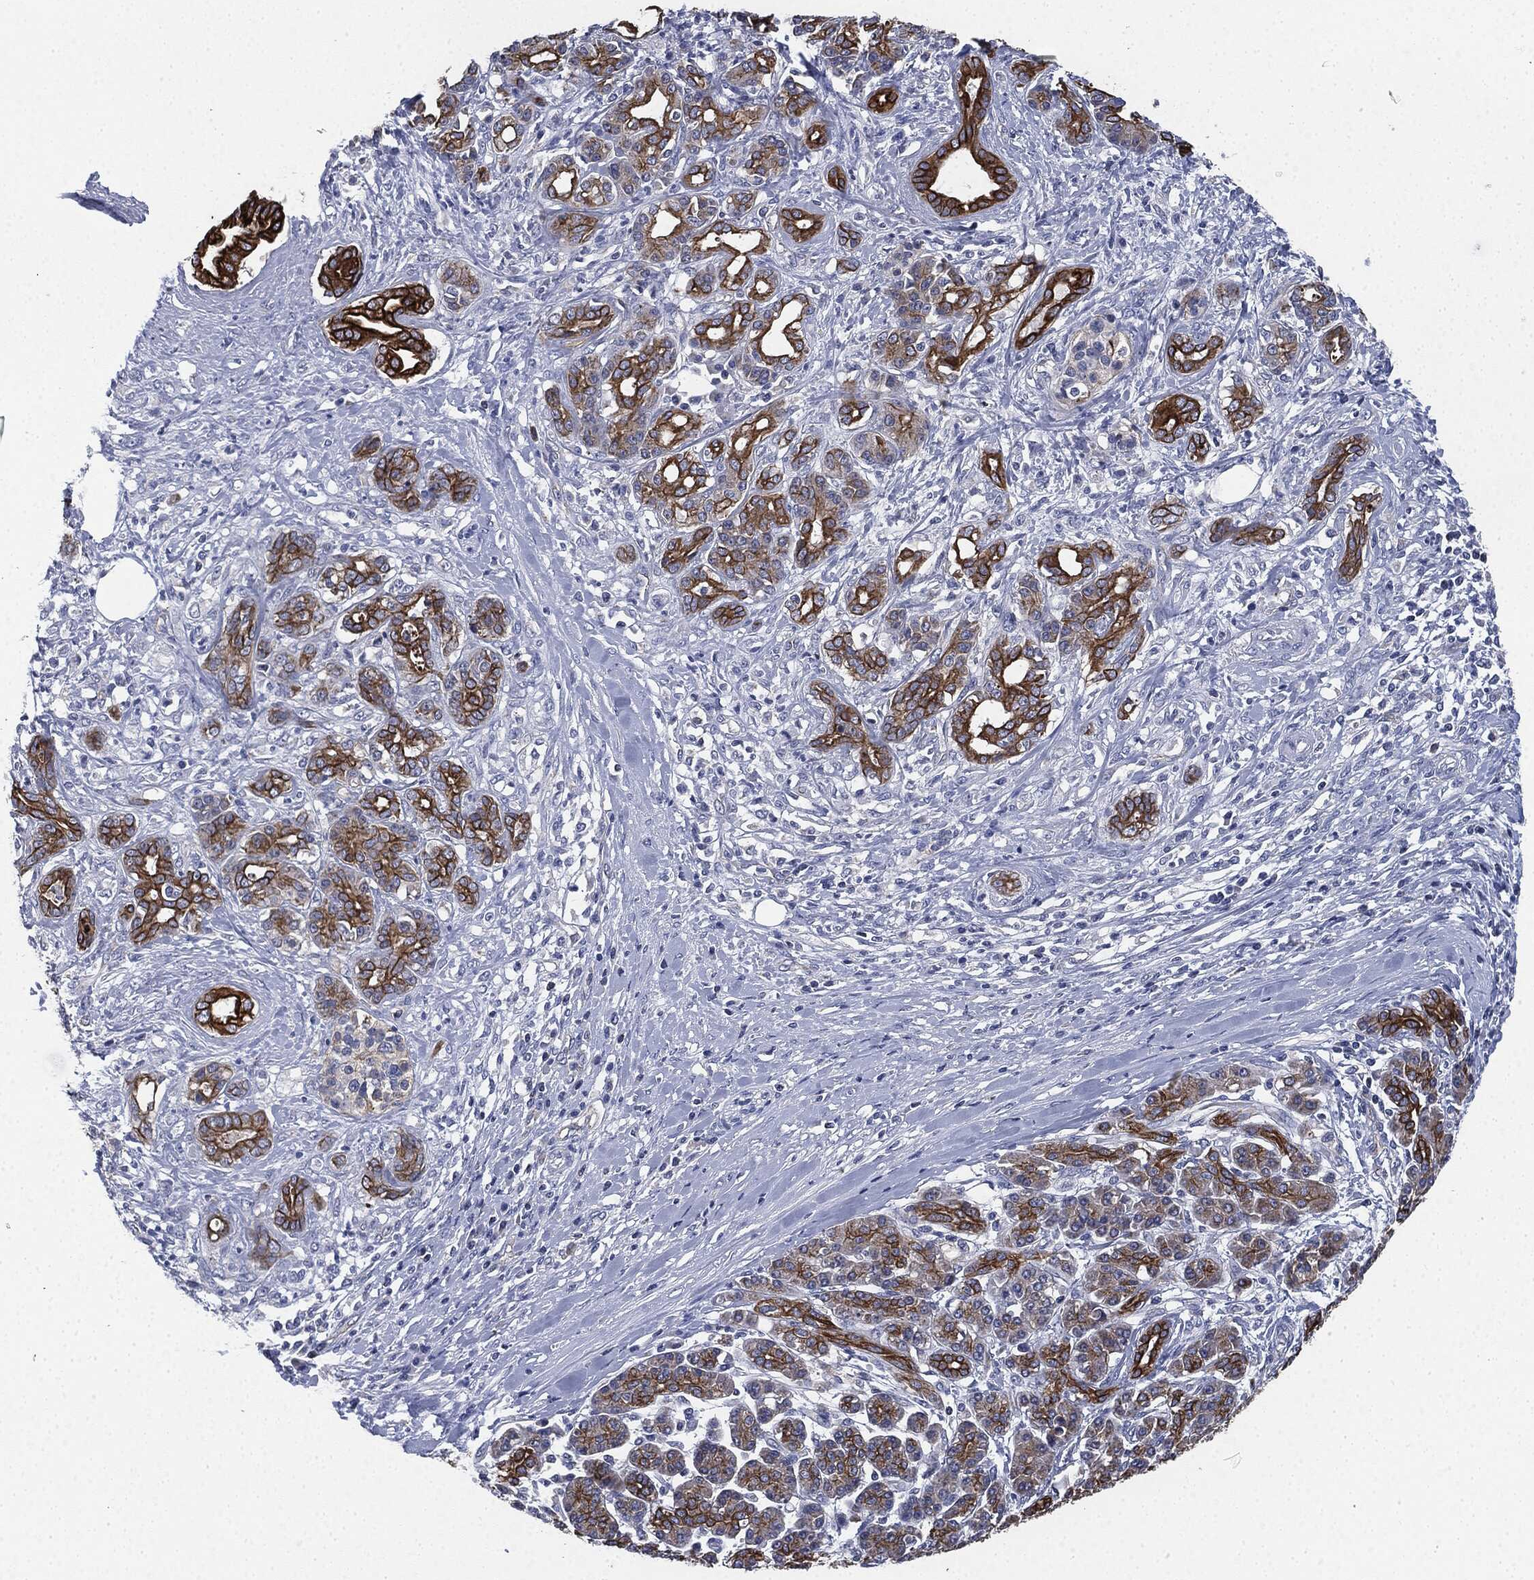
{"staining": {"intensity": "strong", "quantity": ">75%", "location": "cytoplasmic/membranous"}, "tissue": "pancreatic cancer", "cell_type": "Tumor cells", "image_type": "cancer", "snomed": [{"axis": "morphology", "description": "Adenocarcinoma, NOS"}, {"axis": "topography", "description": "Pancreas"}], "caption": "Pancreatic cancer (adenocarcinoma) tissue shows strong cytoplasmic/membranous positivity in about >75% of tumor cells, visualized by immunohistochemistry.", "gene": "SHROOM2", "patient": {"sex": "female", "age": 56}}